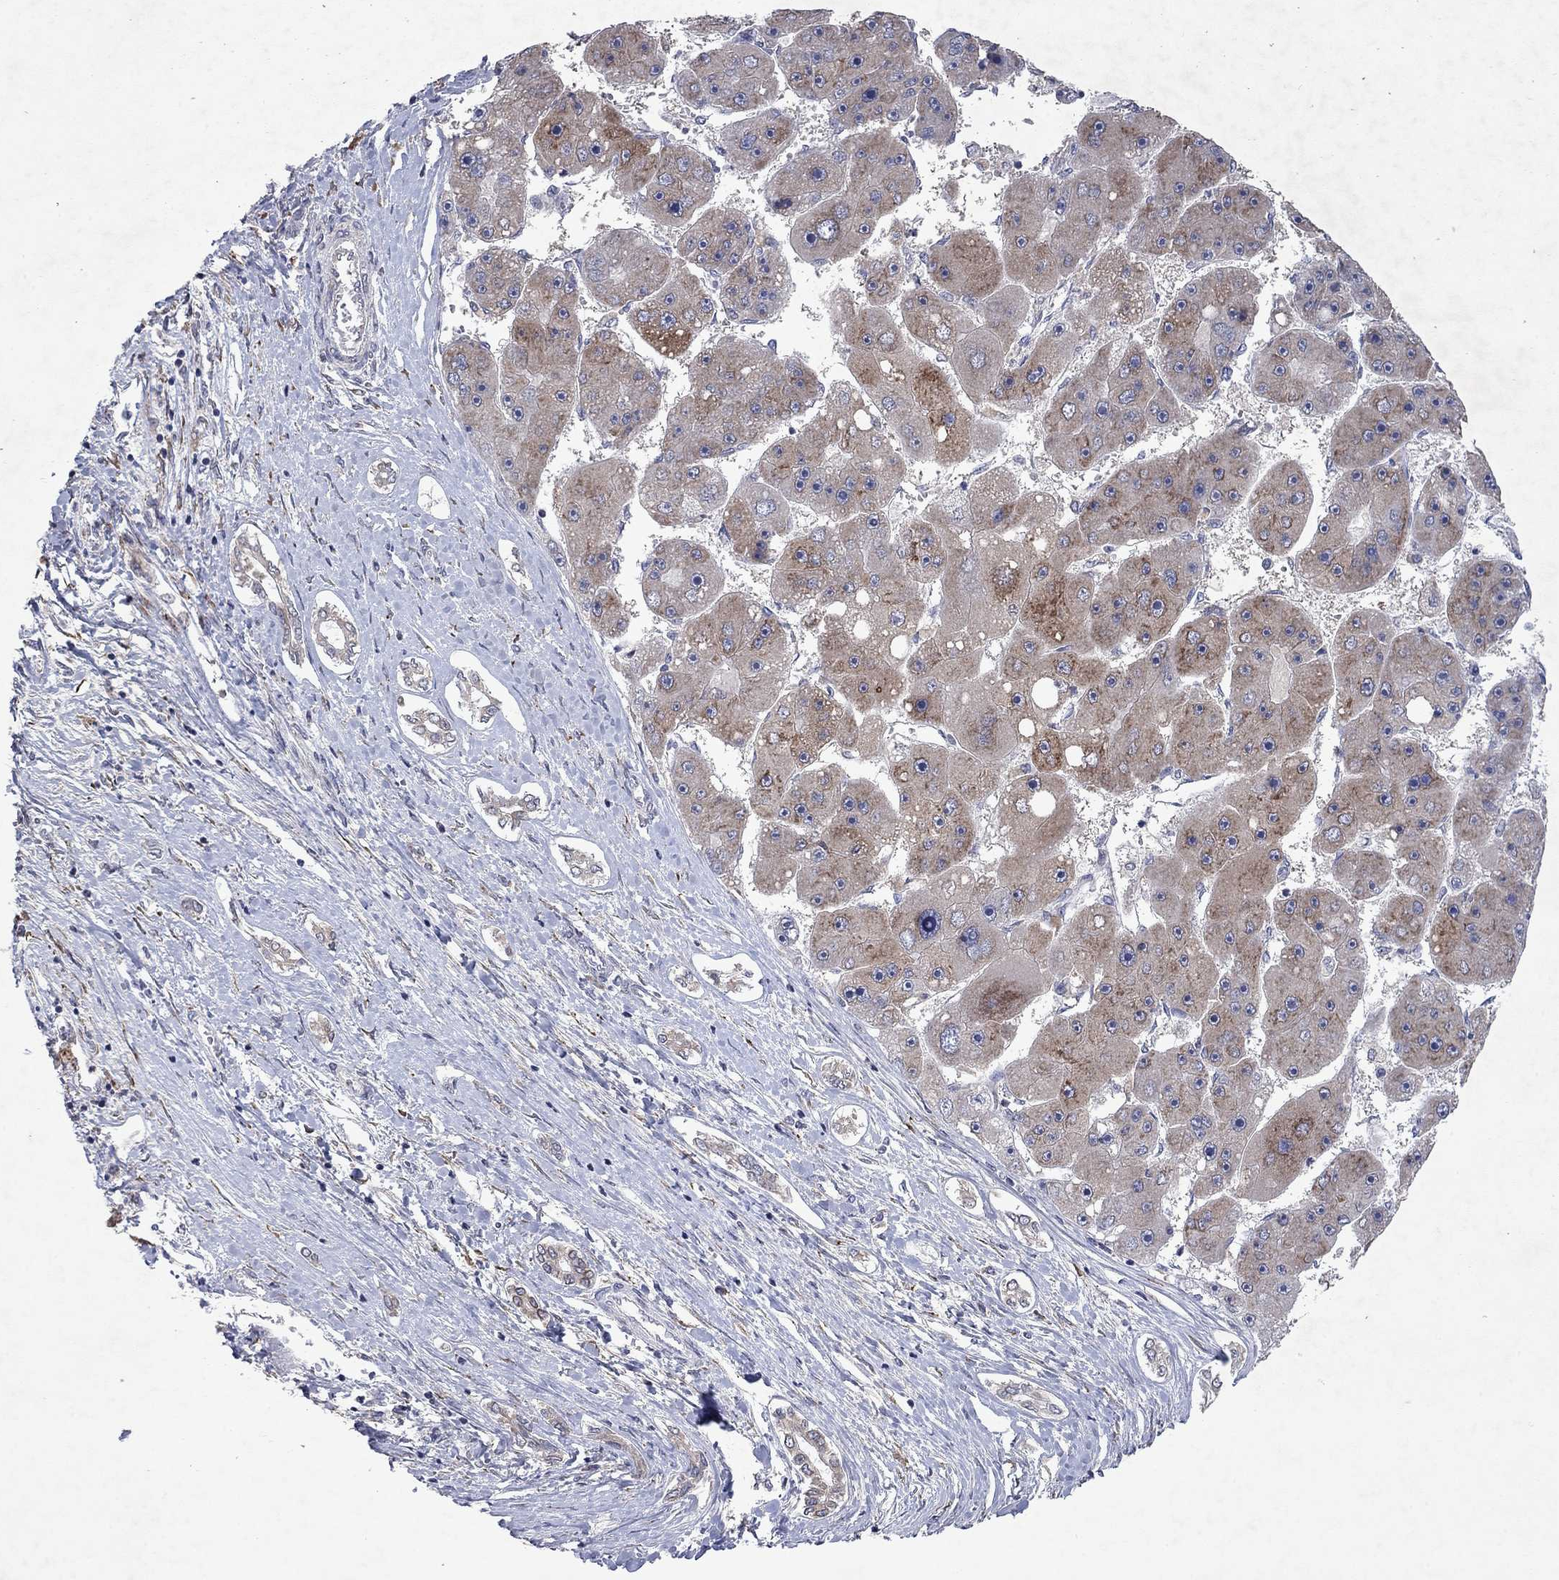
{"staining": {"intensity": "moderate", "quantity": "<25%", "location": "cytoplasmic/membranous"}, "tissue": "liver cancer", "cell_type": "Tumor cells", "image_type": "cancer", "snomed": [{"axis": "morphology", "description": "Carcinoma, Hepatocellular, NOS"}, {"axis": "topography", "description": "Liver"}], "caption": "DAB immunohistochemical staining of human liver cancer (hepatocellular carcinoma) demonstrates moderate cytoplasmic/membranous protein expression in about <25% of tumor cells. (Brightfield microscopy of DAB IHC at high magnification).", "gene": "TMEM97", "patient": {"sex": "female", "age": 61}}